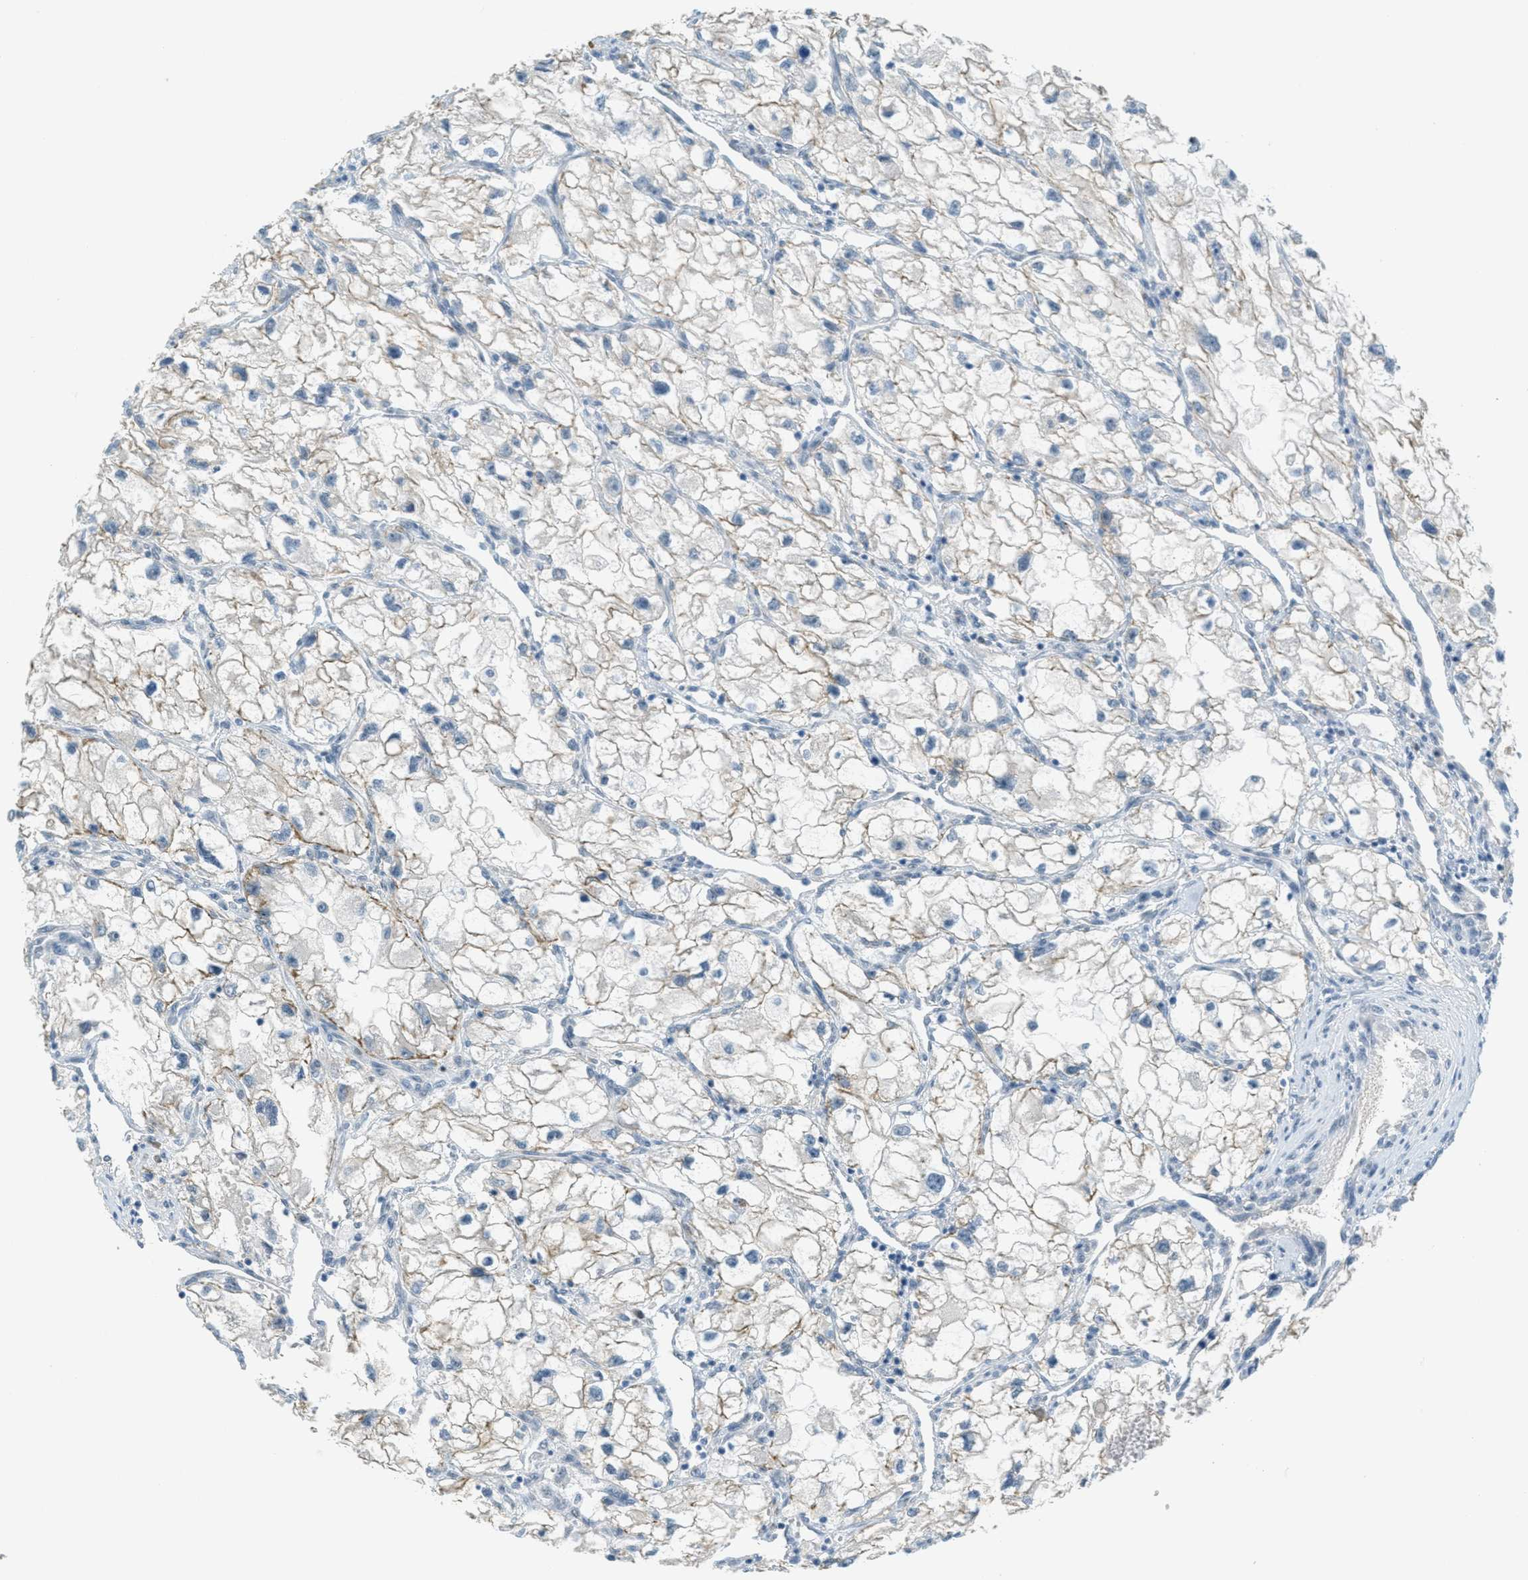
{"staining": {"intensity": "weak", "quantity": ">75%", "location": "cytoplasmic/membranous"}, "tissue": "renal cancer", "cell_type": "Tumor cells", "image_type": "cancer", "snomed": [{"axis": "morphology", "description": "Adenocarcinoma, NOS"}, {"axis": "topography", "description": "Kidney"}], "caption": "Immunohistochemistry (IHC) histopathology image of renal cancer stained for a protein (brown), which demonstrates low levels of weak cytoplasmic/membranous staining in about >75% of tumor cells.", "gene": "TCF3", "patient": {"sex": "female", "age": 70}}